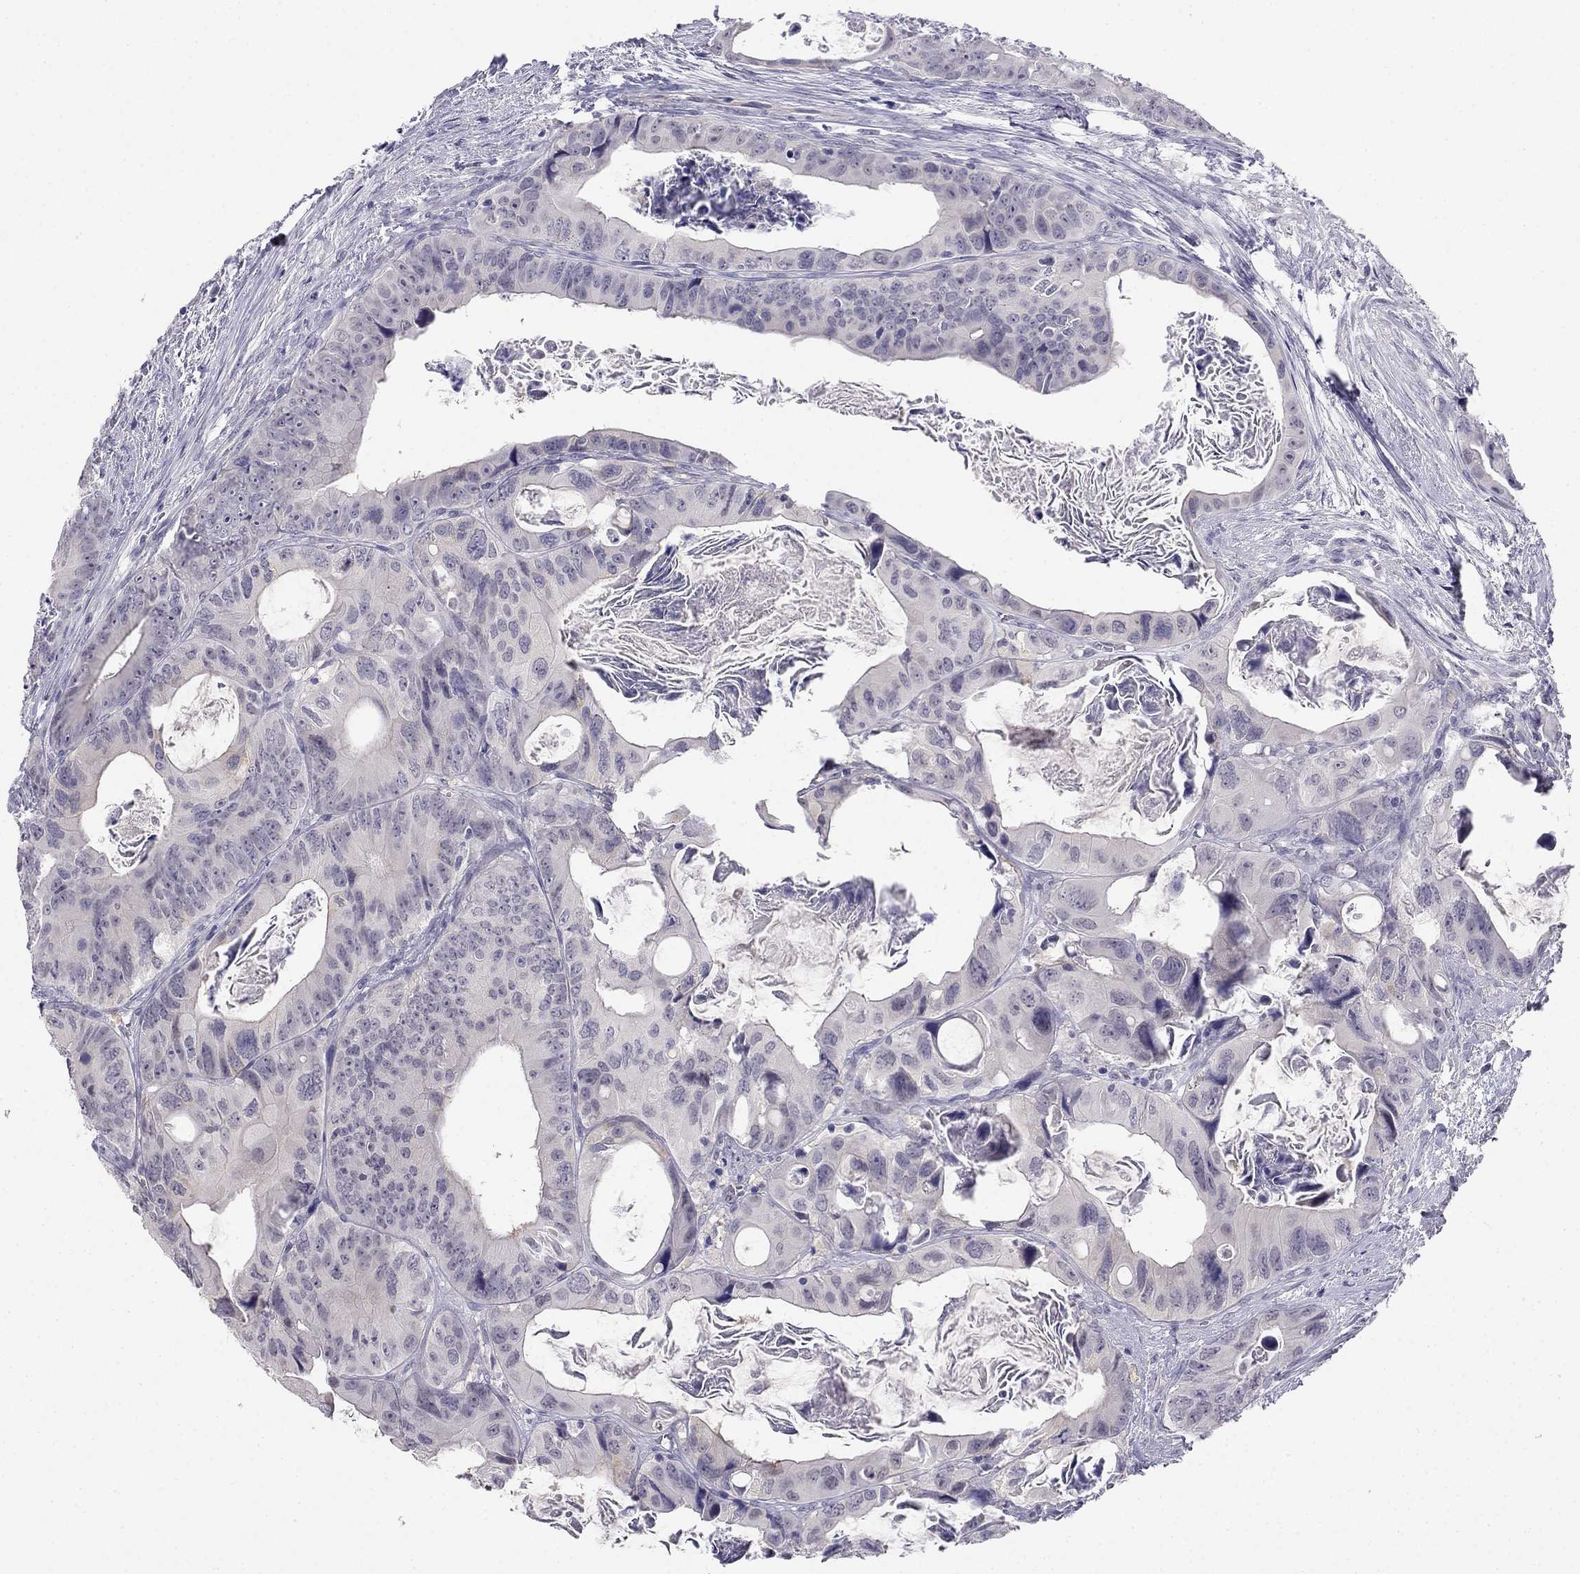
{"staining": {"intensity": "negative", "quantity": "none", "location": "none"}, "tissue": "colorectal cancer", "cell_type": "Tumor cells", "image_type": "cancer", "snomed": [{"axis": "morphology", "description": "Adenocarcinoma, NOS"}, {"axis": "topography", "description": "Rectum"}], "caption": "Protein analysis of colorectal adenocarcinoma displays no significant positivity in tumor cells.", "gene": "C16orf89", "patient": {"sex": "male", "age": 64}}